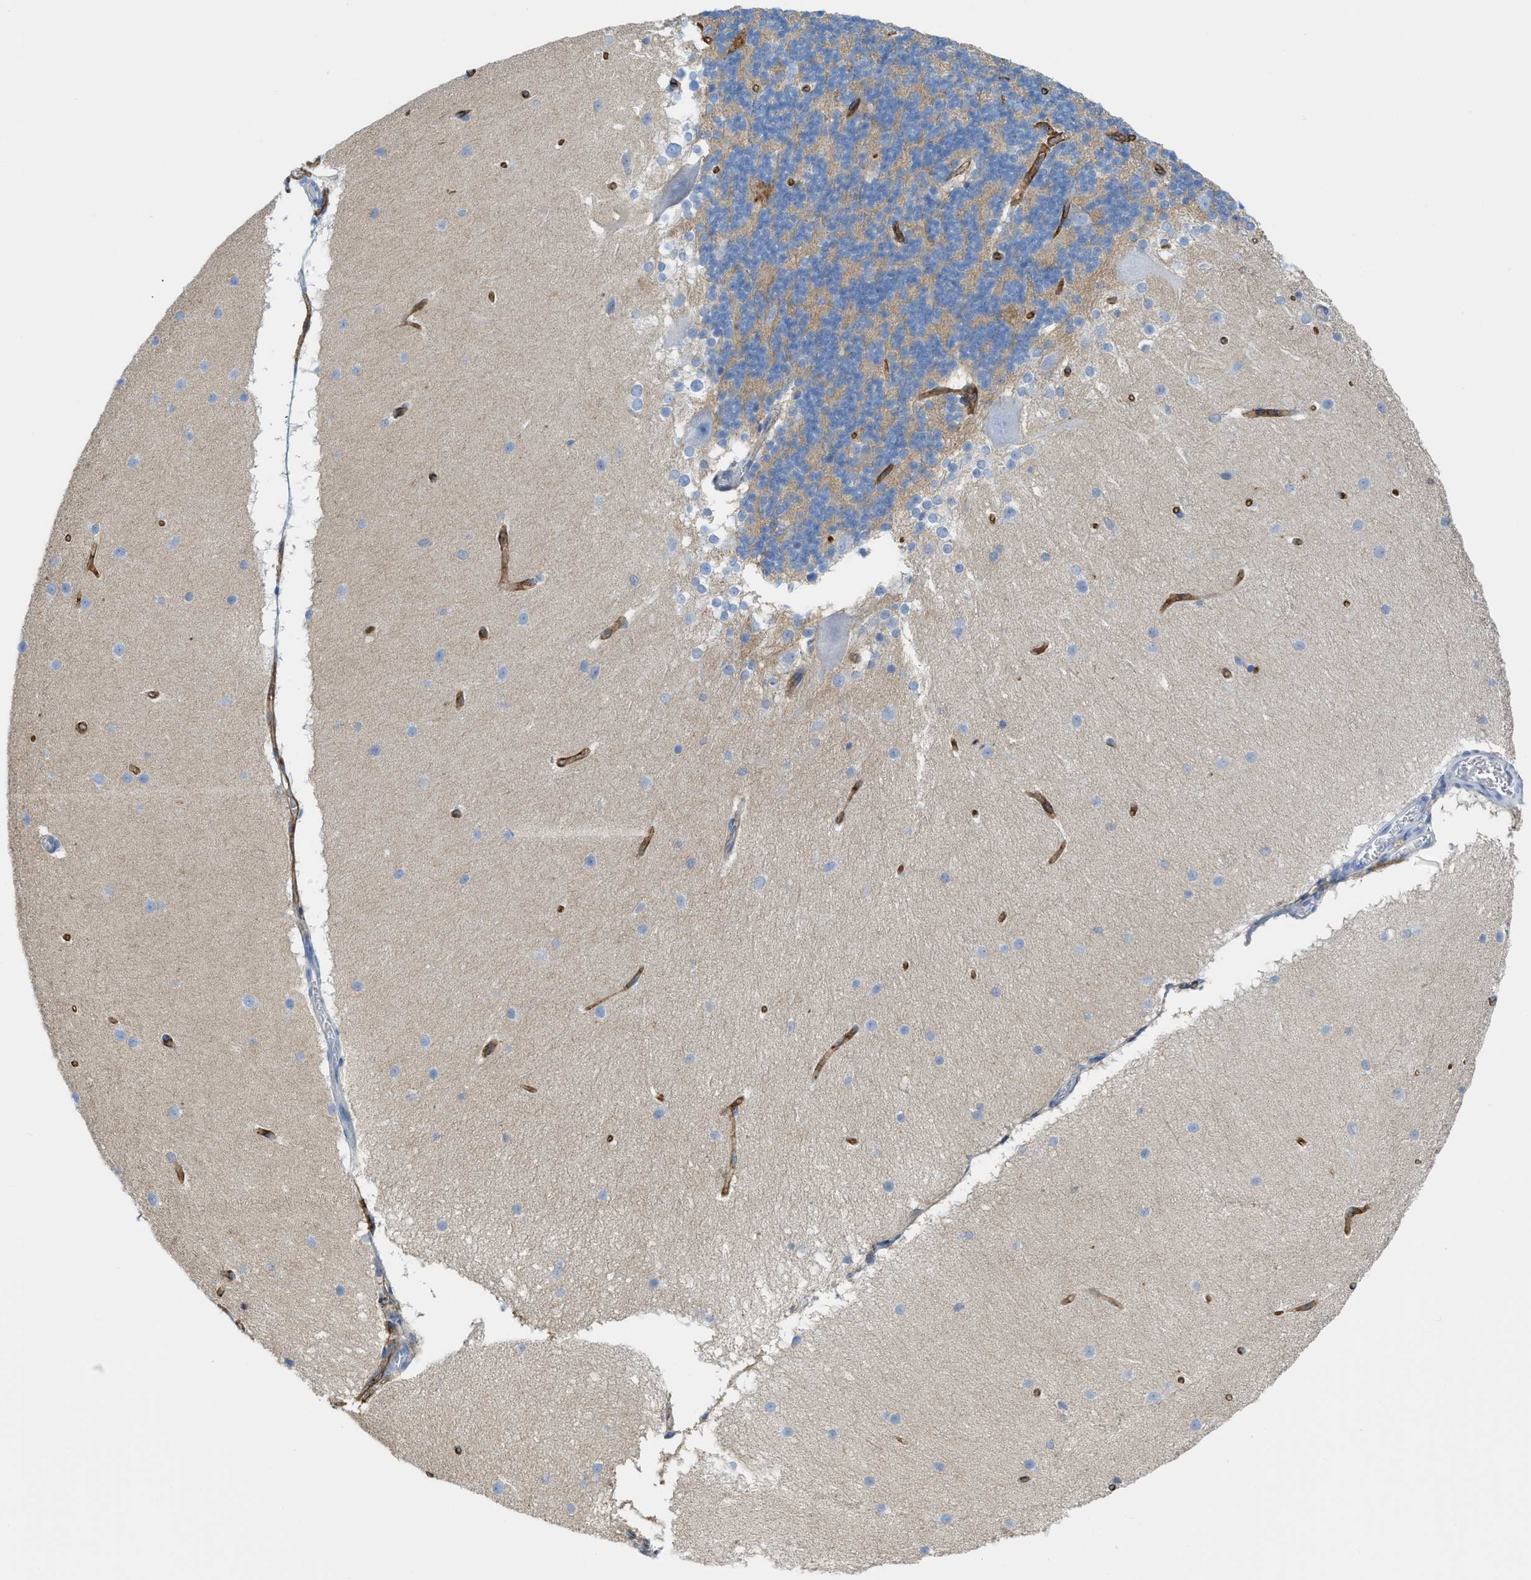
{"staining": {"intensity": "negative", "quantity": "none", "location": "none"}, "tissue": "cerebellum", "cell_type": "Cells in granular layer", "image_type": "normal", "snomed": [{"axis": "morphology", "description": "Normal tissue, NOS"}, {"axis": "topography", "description": "Cerebellum"}], "caption": "A high-resolution histopathology image shows immunohistochemistry staining of unremarkable cerebellum, which demonstrates no significant expression in cells in granular layer.", "gene": "SLC3A2", "patient": {"sex": "female", "age": 19}}